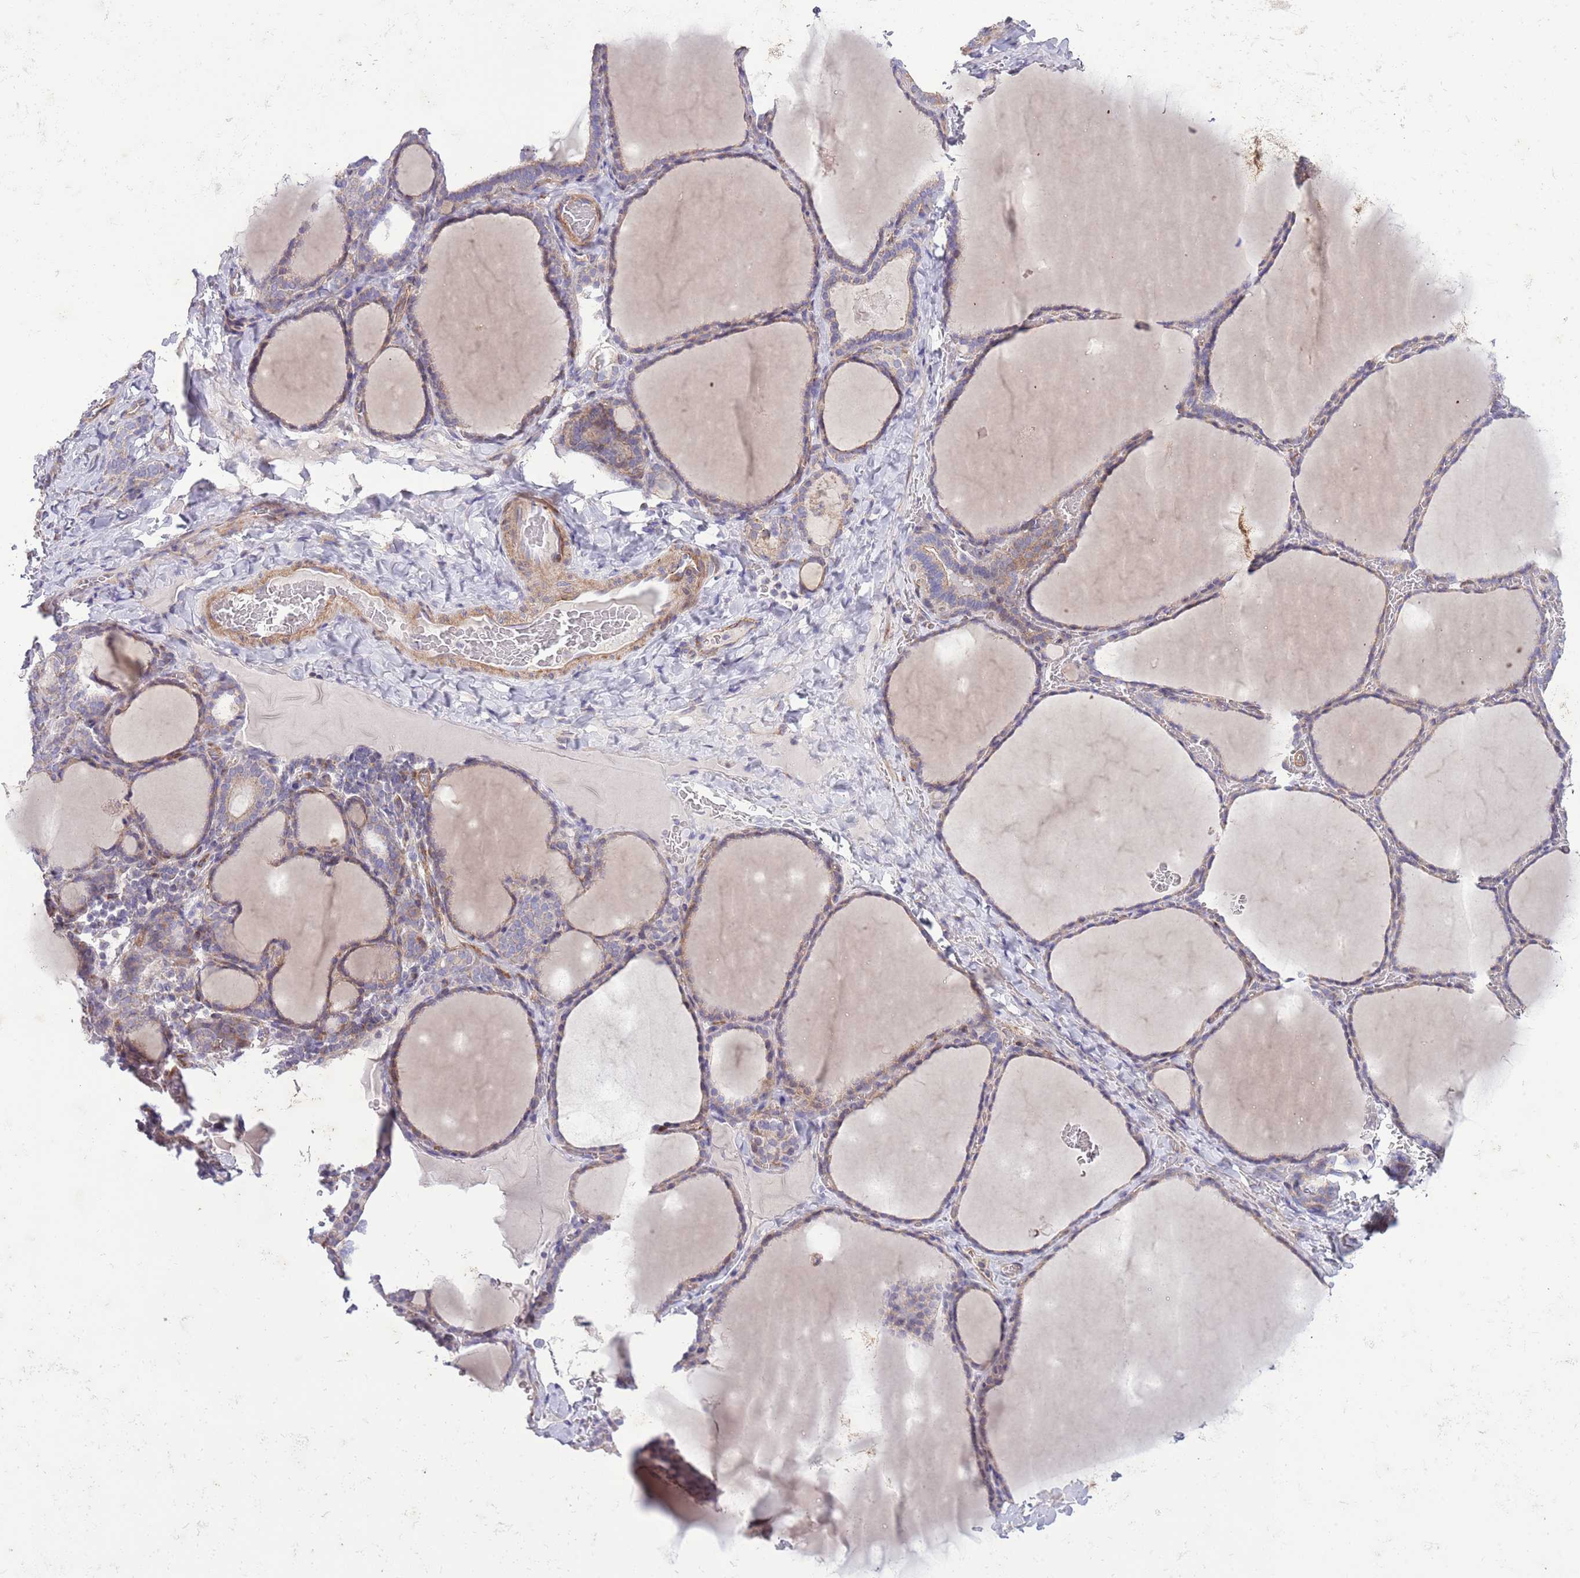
{"staining": {"intensity": "weak", "quantity": ">75%", "location": "cytoplasmic/membranous"}, "tissue": "thyroid gland", "cell_type": "Glandular cells", "image_type": "normal", "snomed": [{"axis": "morphology", "description": "Normal tissue, NOS"}, {"axis": "topography", "description": "Thyroid gland"}], "caption": "Immunohistochemistry photomicrograph of unremarkable thyroid gland: human thyroid gland stained using immunohistochemistry reveals low levels of weak protein expression localized specifically in the cytoplasmic/membranous of glandular cells, appearing as a cytoplasmic/membranous brown color.", "gene": "TOMM5", "patient": {"sex": "female", "age": 39}}